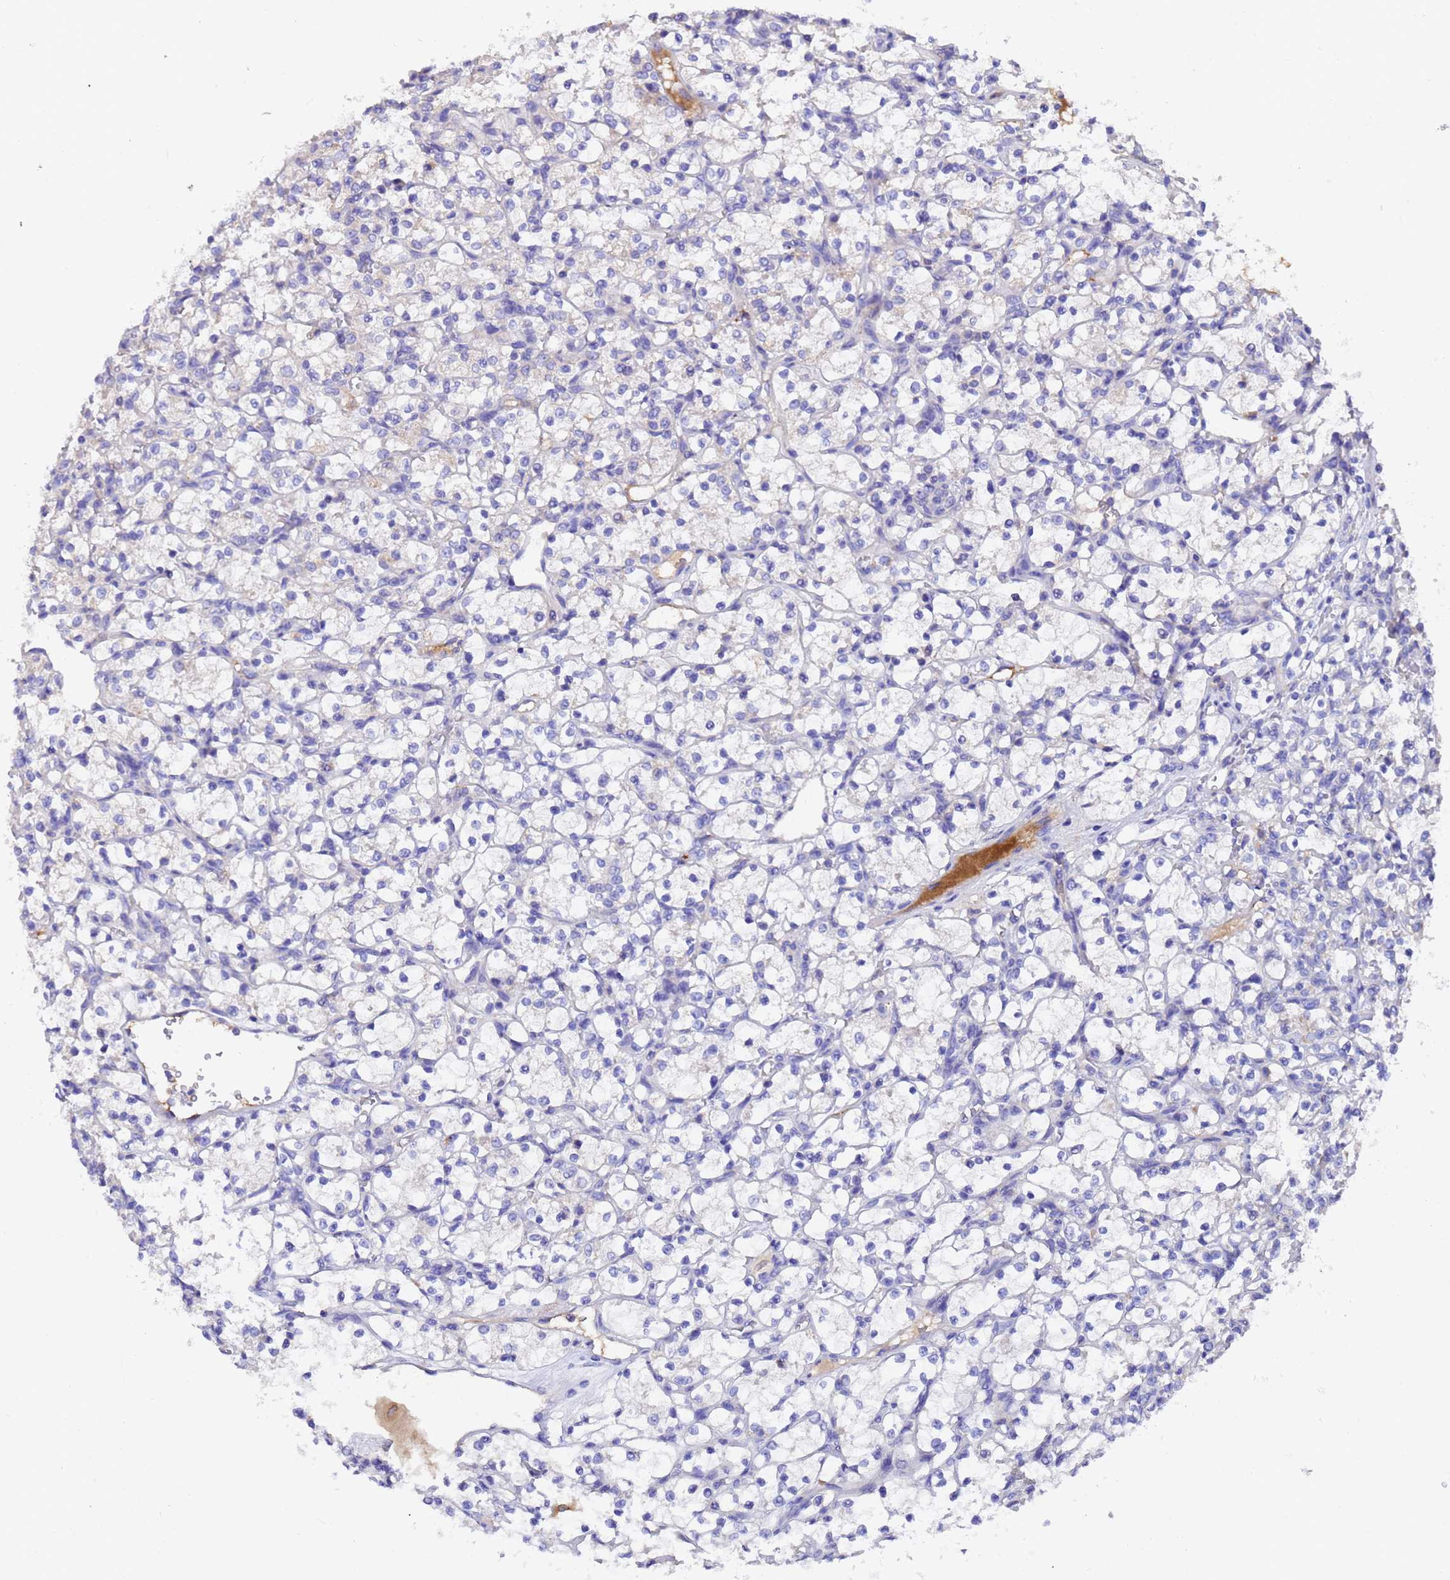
{"staining": {"intensity": "negative", "quantity": "none", "location": "none"}, "tissue": "renal cancer", "cell_type": "Tumor cells", "image_type": "cancer", "snomed": [{"axis": "morphology", "description": "Adenocarcinoma, NOS"}, {"axis": "topography", "description": "Kidney"}], "caption": "This is an immunohistochemistry photomicrograph of adenocarcinoma (renal). There is no expression in tumor cells.", "gene": "ELP6", "patient": {"sex": "female", "age": 69}}